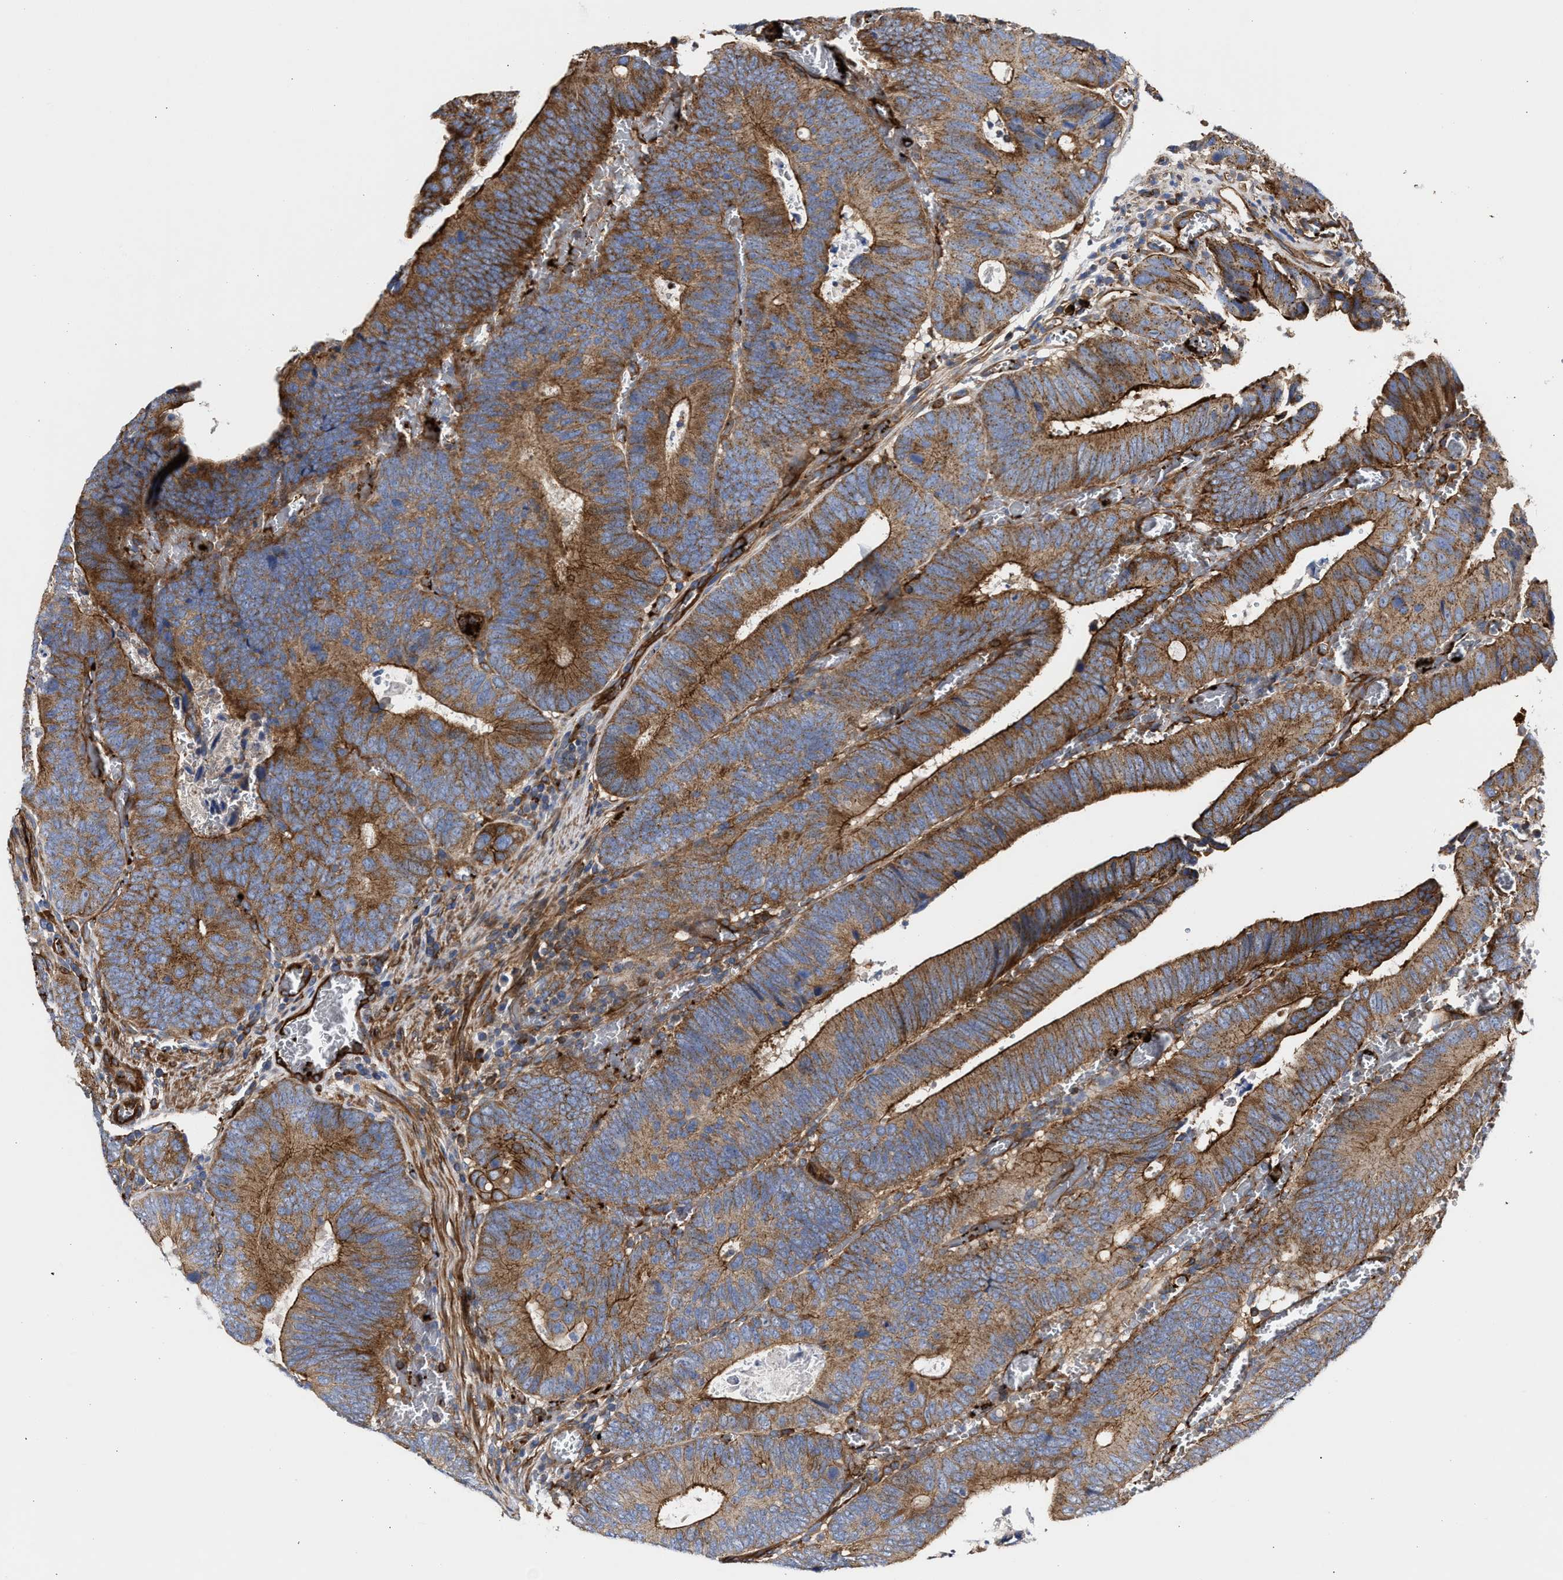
{"staining": {"intensity": "moderate", "quantity": ">75%", "location": "cytoplasmic/membranous"}, "tissue": "colorectal cancer", "cell_type": "Tumor cells", "image_type": "cancer", "snomed": [{"axis": "morphology", "description": "Inflammation, NOS"}, {"axis": "morphology", "description": "Adenocarcinoma, NOS"}, {"axis": "topography", "description": "Colon"}], "caption": "Immunohistochemical staining of adenocarcinoma (colorectal) exhibits moderate cytoplasmic/membranous protein staining in approximately >75% of tumor cells.", "gene": "HS3ST5", "patient": {"sex": "male", "age": 72}}